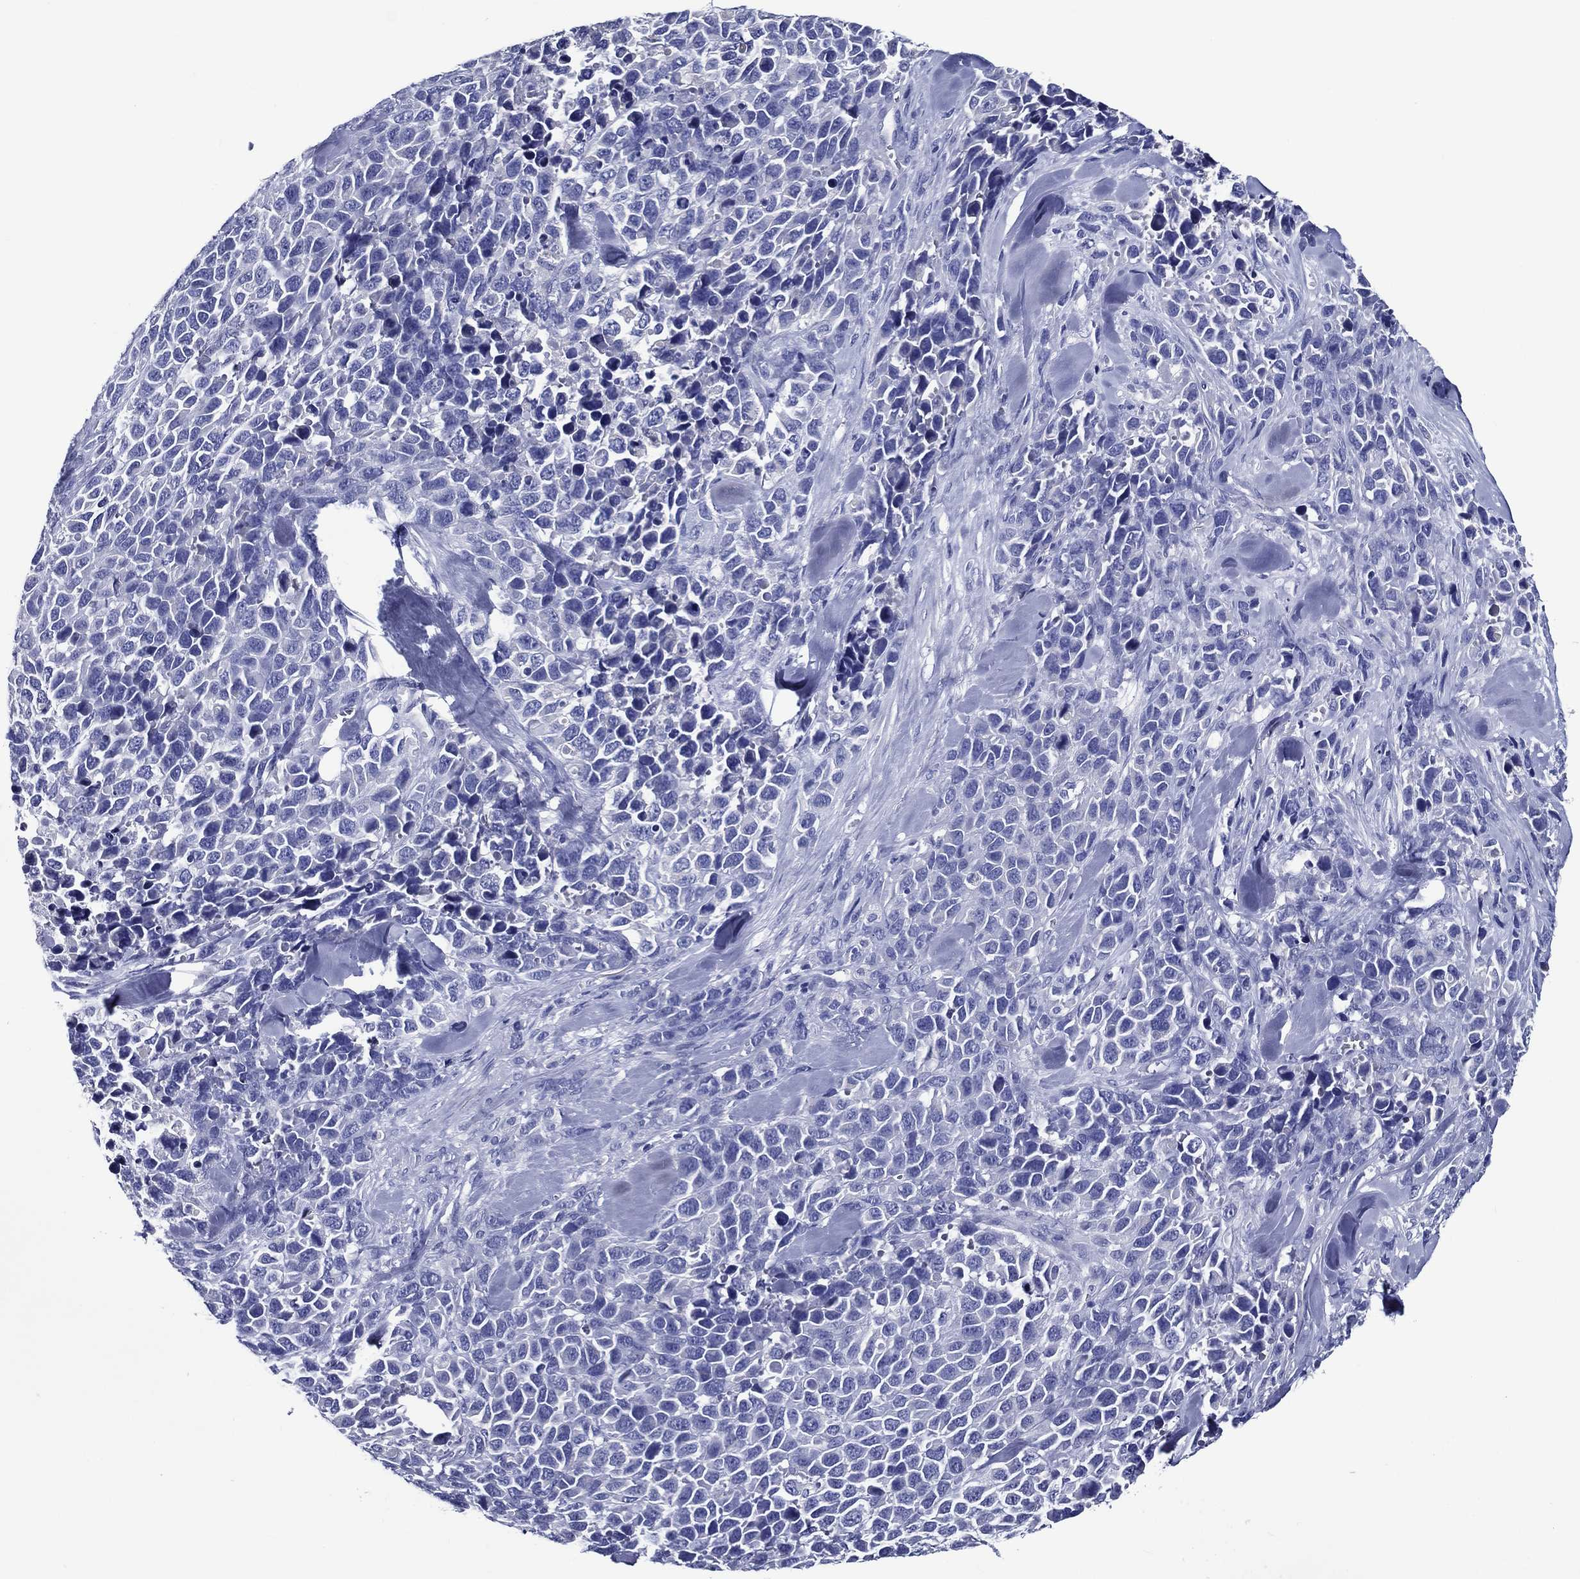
{"staining": {"intensity": "negative", "quantity": "none", "location": "none"}, "tissue": "melanoma", "cell_type": "Tumor cells", "image_type": "cancer", "snomed": [{"axis": "morphology", "description": "Malignant melanoma, Metastatic site"}, {"axis": "topography", "description": "Skin"}], "caption": "A histopathology image of malignant melanoma (metastatic site) stained for a protein reveals no brown staining in tumor cells.", "gene": "ACE2", "patient": {"sex": "male", "age": 84}}